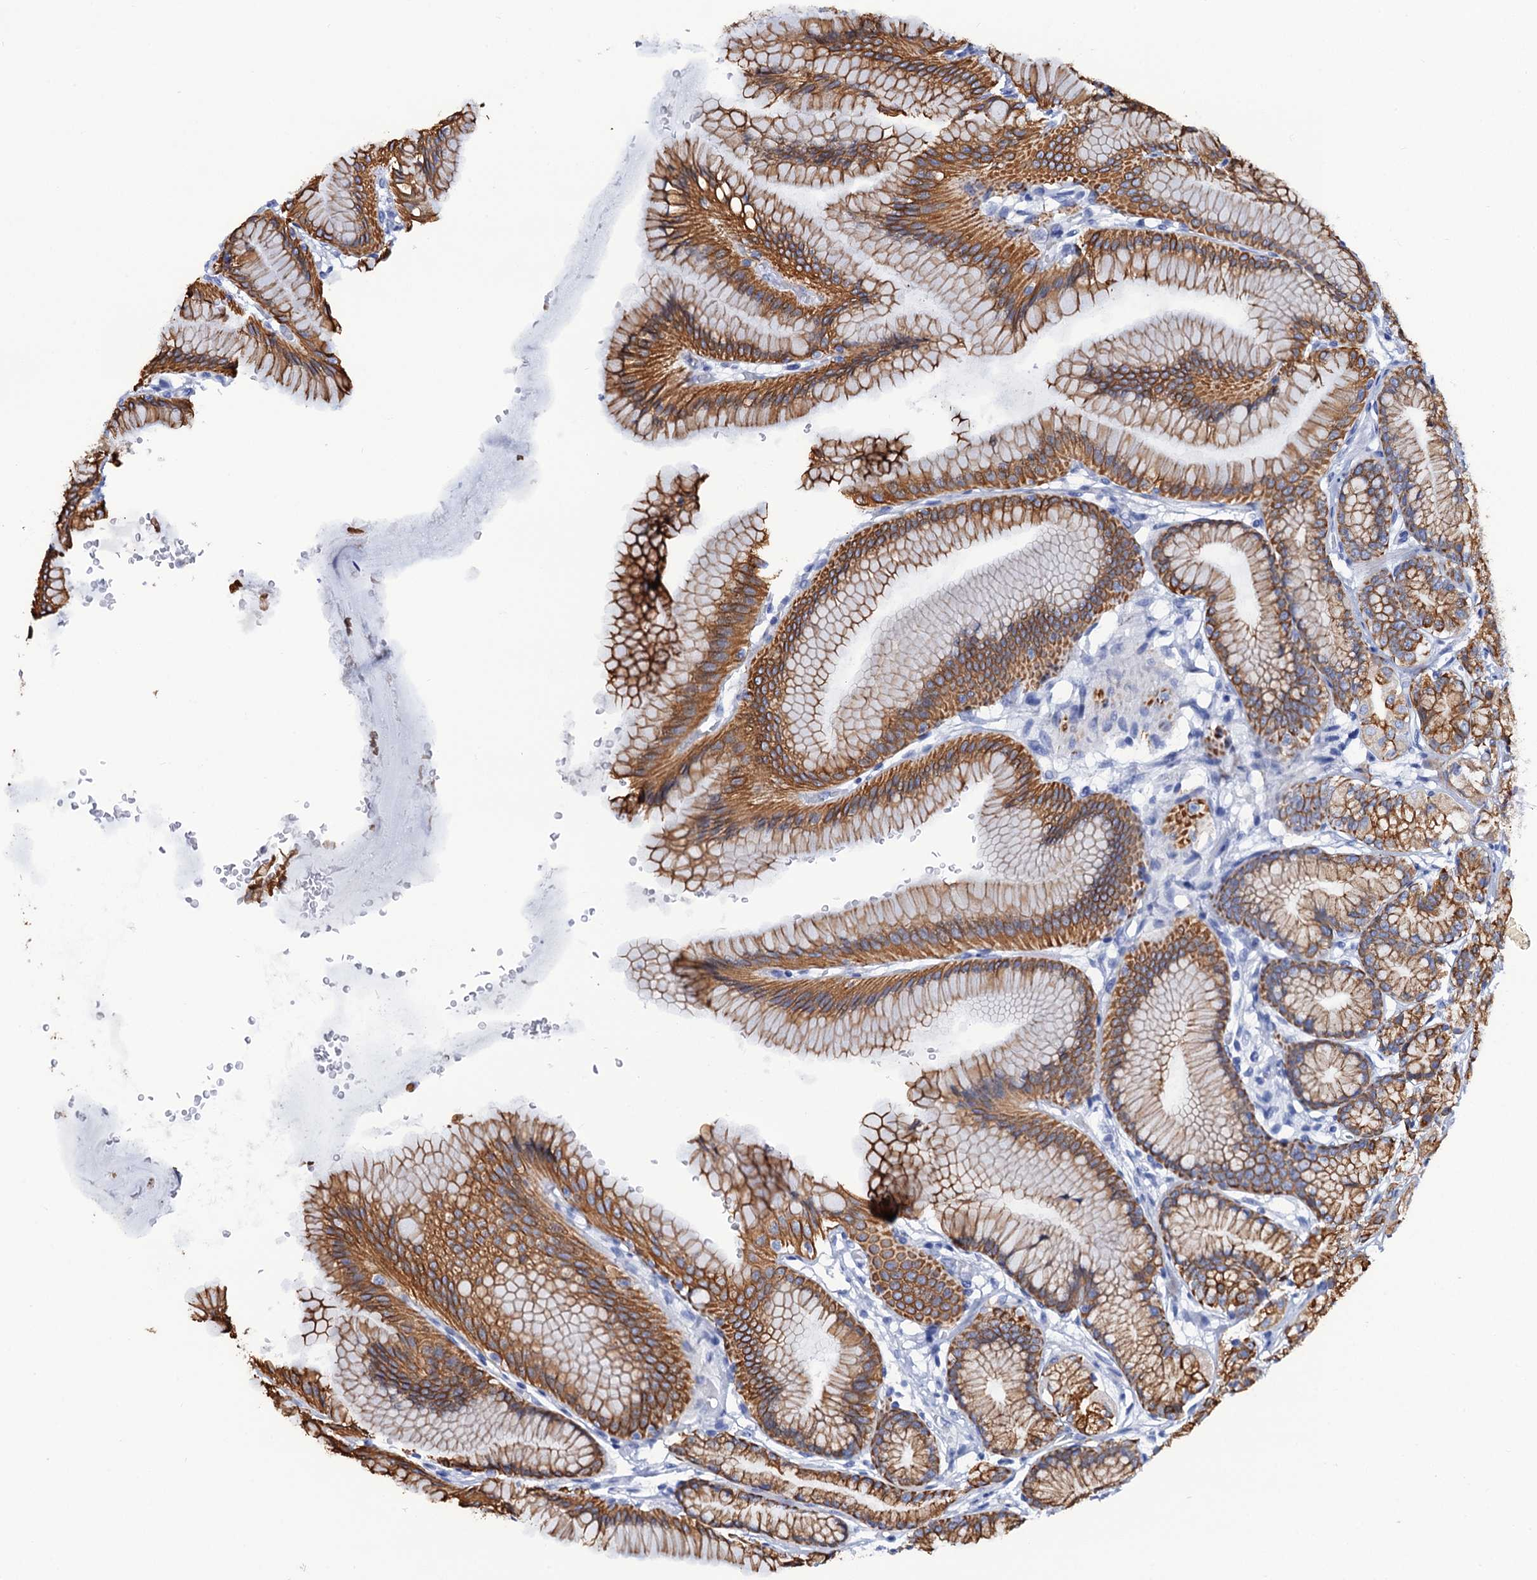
{"staining": {"intensity": "moderate", "quantity": ">75%", "location": "cytoplasmic/membranous"}, "tissue": "stomach", "cell_type": "Glandular cells", "image_type": "normal", "snomed": [{"axis": "morphology", "description": "Normal tissue, NOS"}, {"axis": "morphology", "description": "Adenocarcinoma, NOS"}, {"axis": "morphology", "description": "Adenocarcinoma, High grade"}, {"axis": "topography", "description": "Stomach, upper"}, {"axis": "topography", "description": "Stomach"}], "caption": "The photomicrograph displays a brown stain indicating the presence of a protein in the cytoplasmic/membranous of glandular cells in stomach.", "gene": "RAB3IP", "patient": {"sex": "female", "age": 65}}